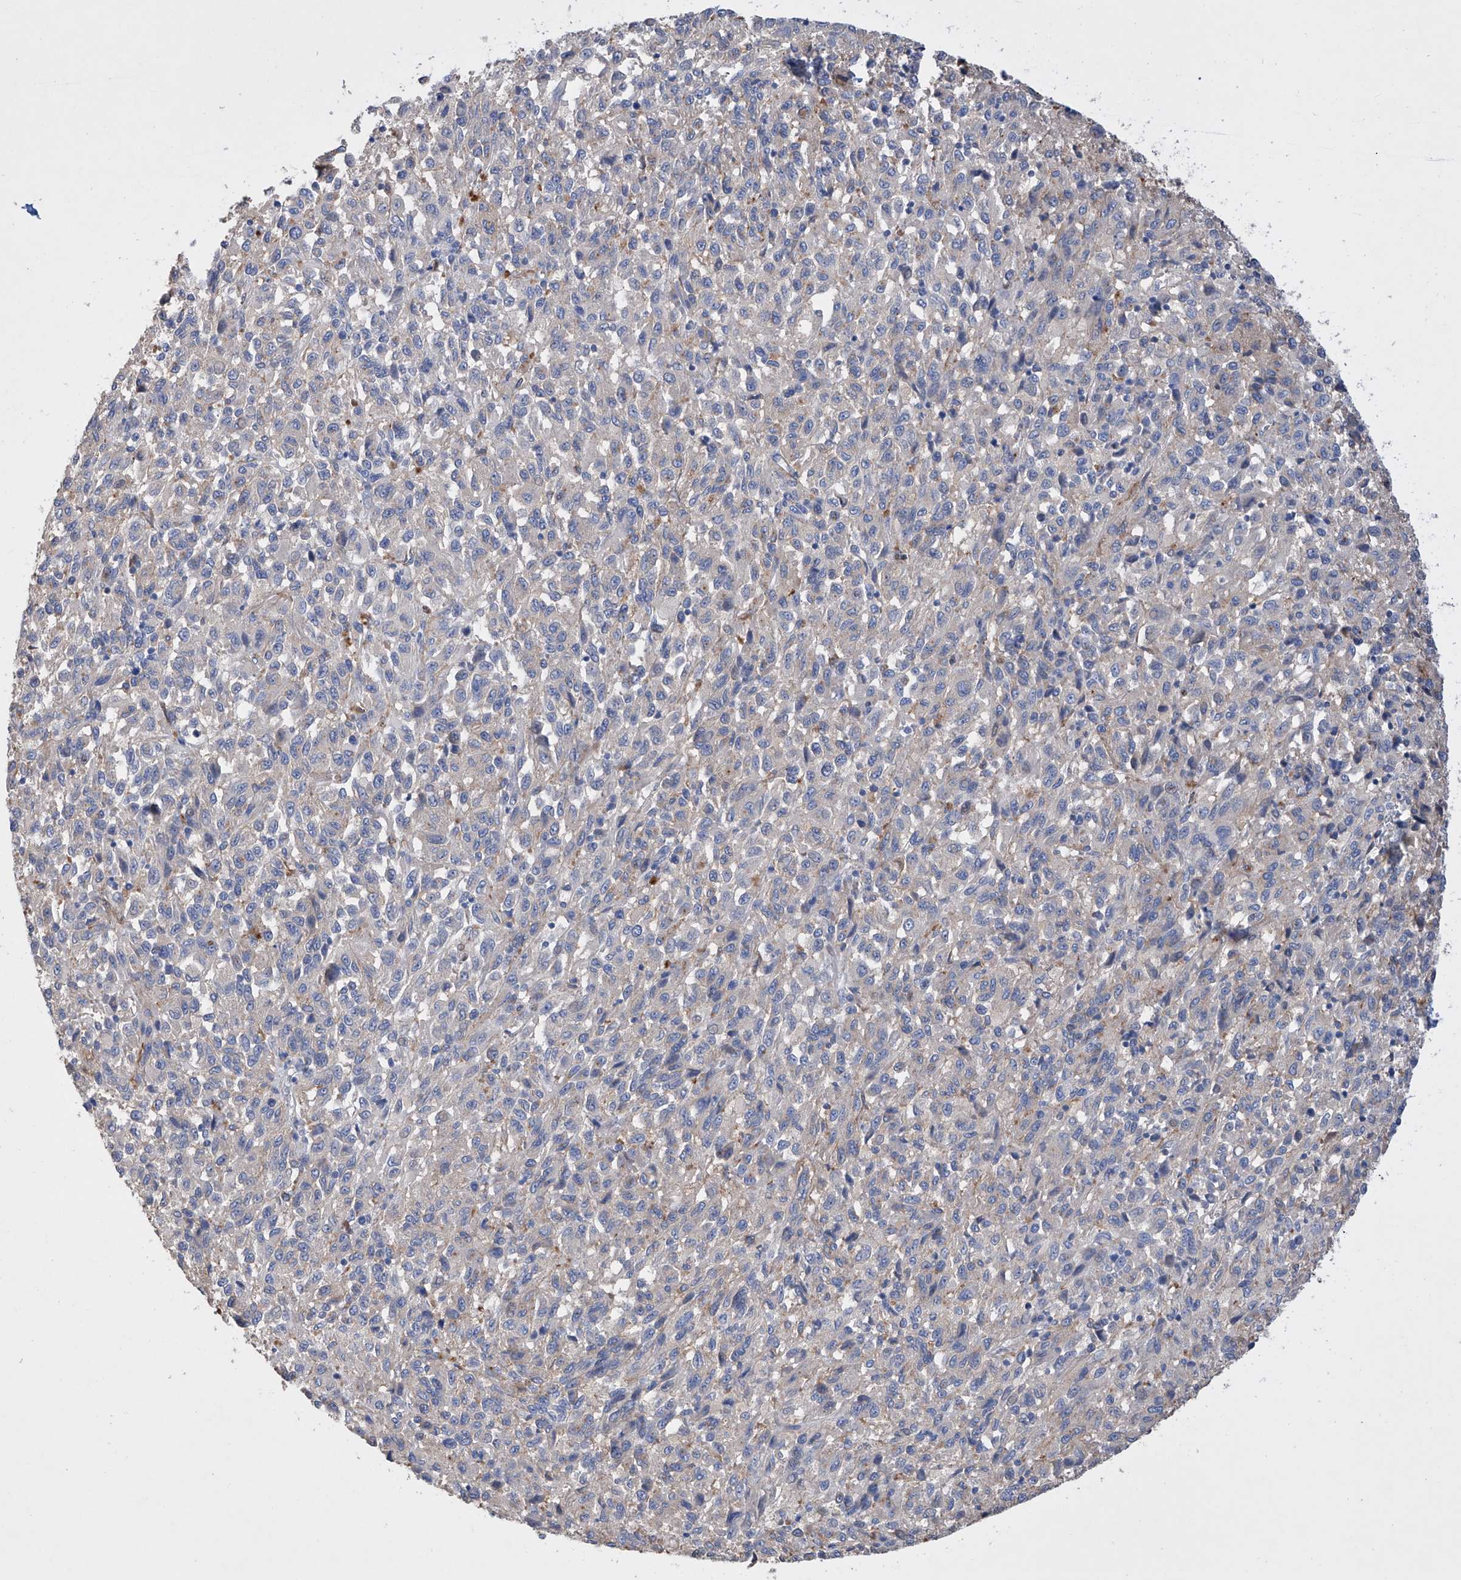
{"staining": {"intensity": "negative", "quantity": "none", "location": "none"}, "tissue": "melanoma", "cell_type": "Tumor cells", "image_type": "cancer", "snomed": [{"axis": "morphology", "description": "Malignant melanoma, Metastatic site"}, {"axis": "topography", "description": "Lung"}], "caption": "There is no significant expression in tumor cells of malignant melanoma (metastatic site).", "gene": "AFG1L", "patient": {"sex": "male", "age": 64}}